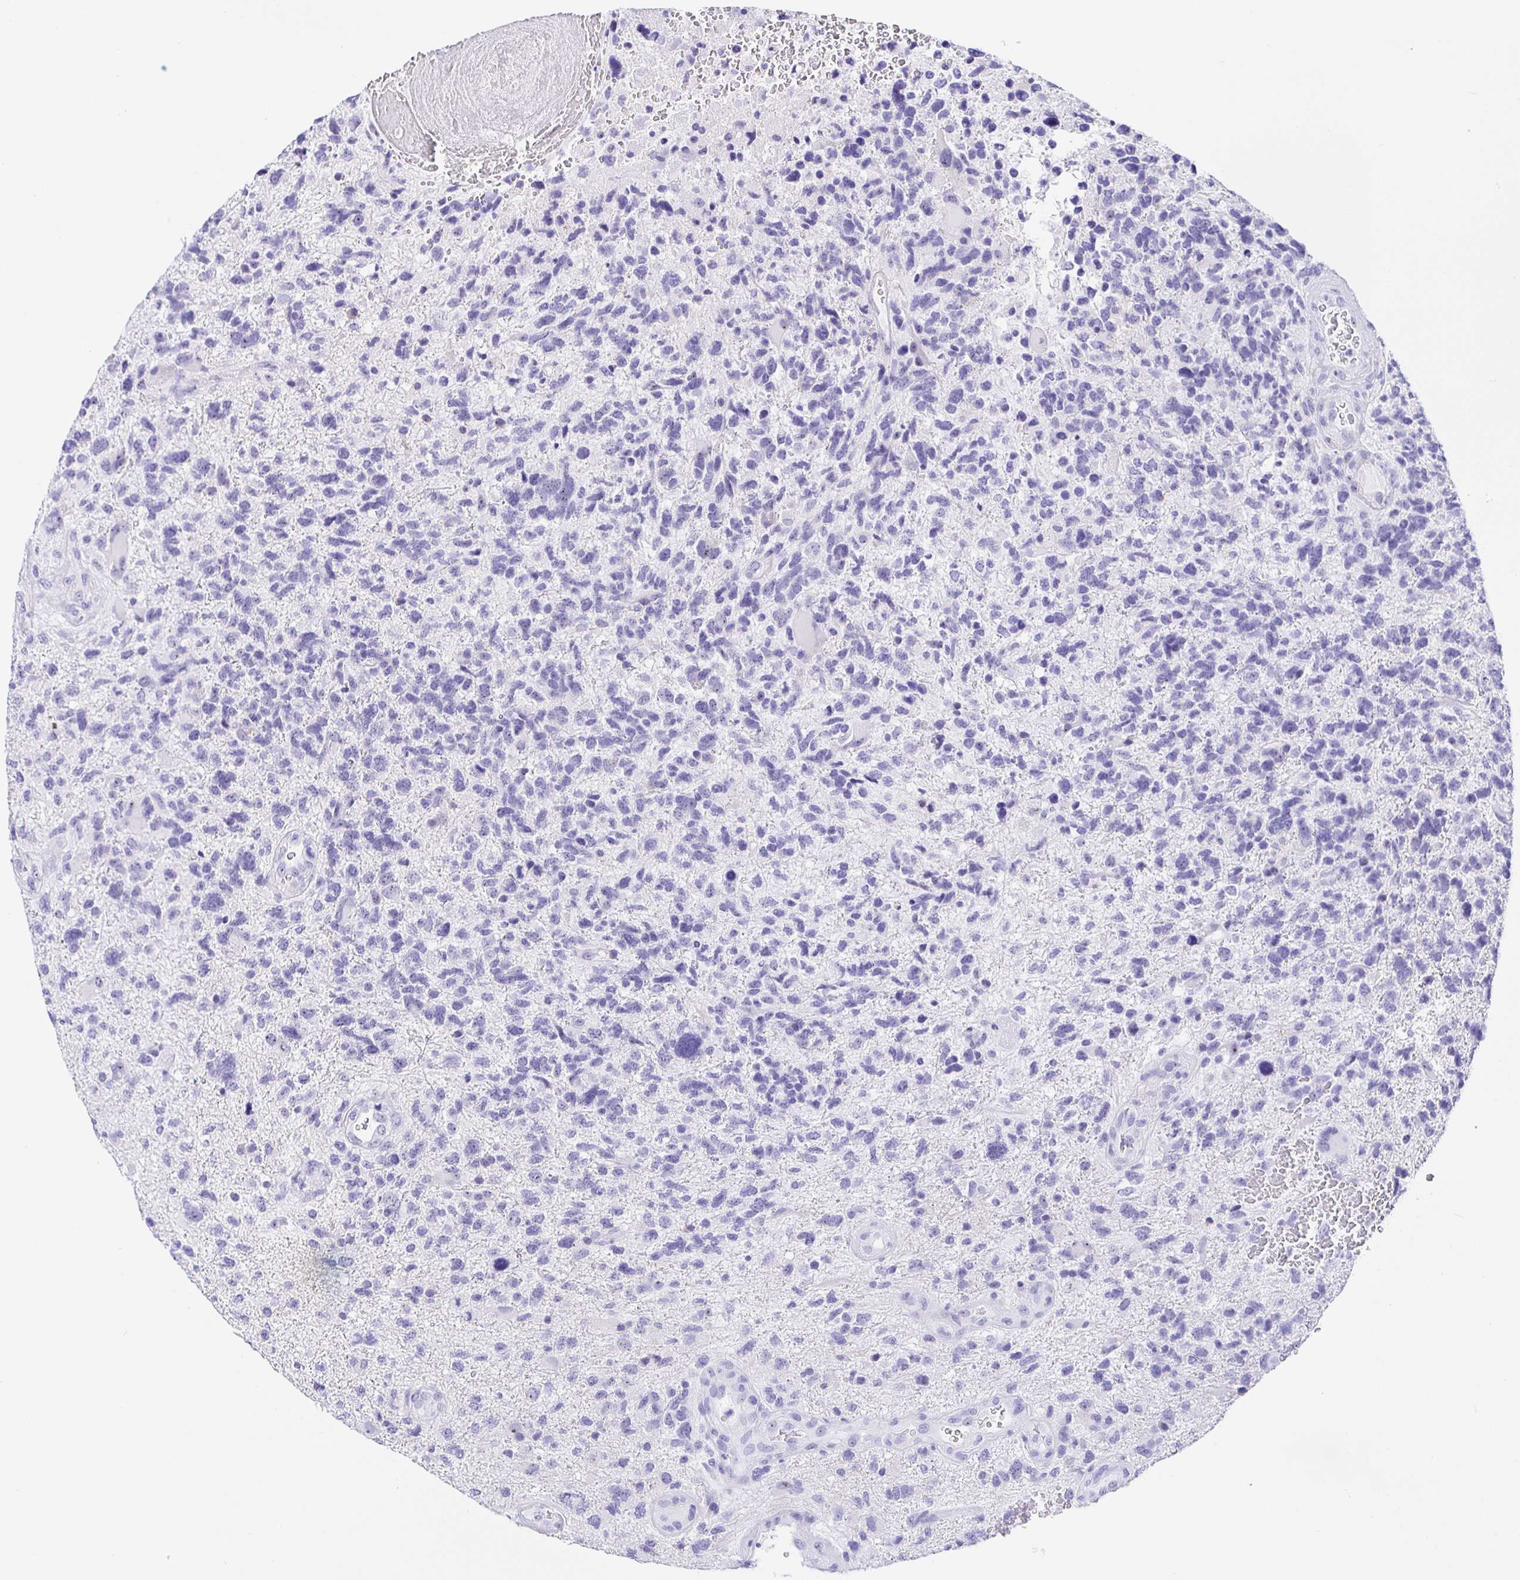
{"staining": {"intensity": "negative", "quantity": "none", "location": "none"}, "tissue": "glioma", "cell_type": "Tumor cells", "image_type": "cancer", "snomed": [{"axis": "morphology", "description": "Glioma, malignant, High grade"}, {"axis": "topography", "description": "Brain"}], "caption": "The photomicrograph demonstrates no significant expression in tumor cells of malignant glioma (high-grade).", "gene": "PRAMEF19", "patient": {"sex": "female", "age": 71}}